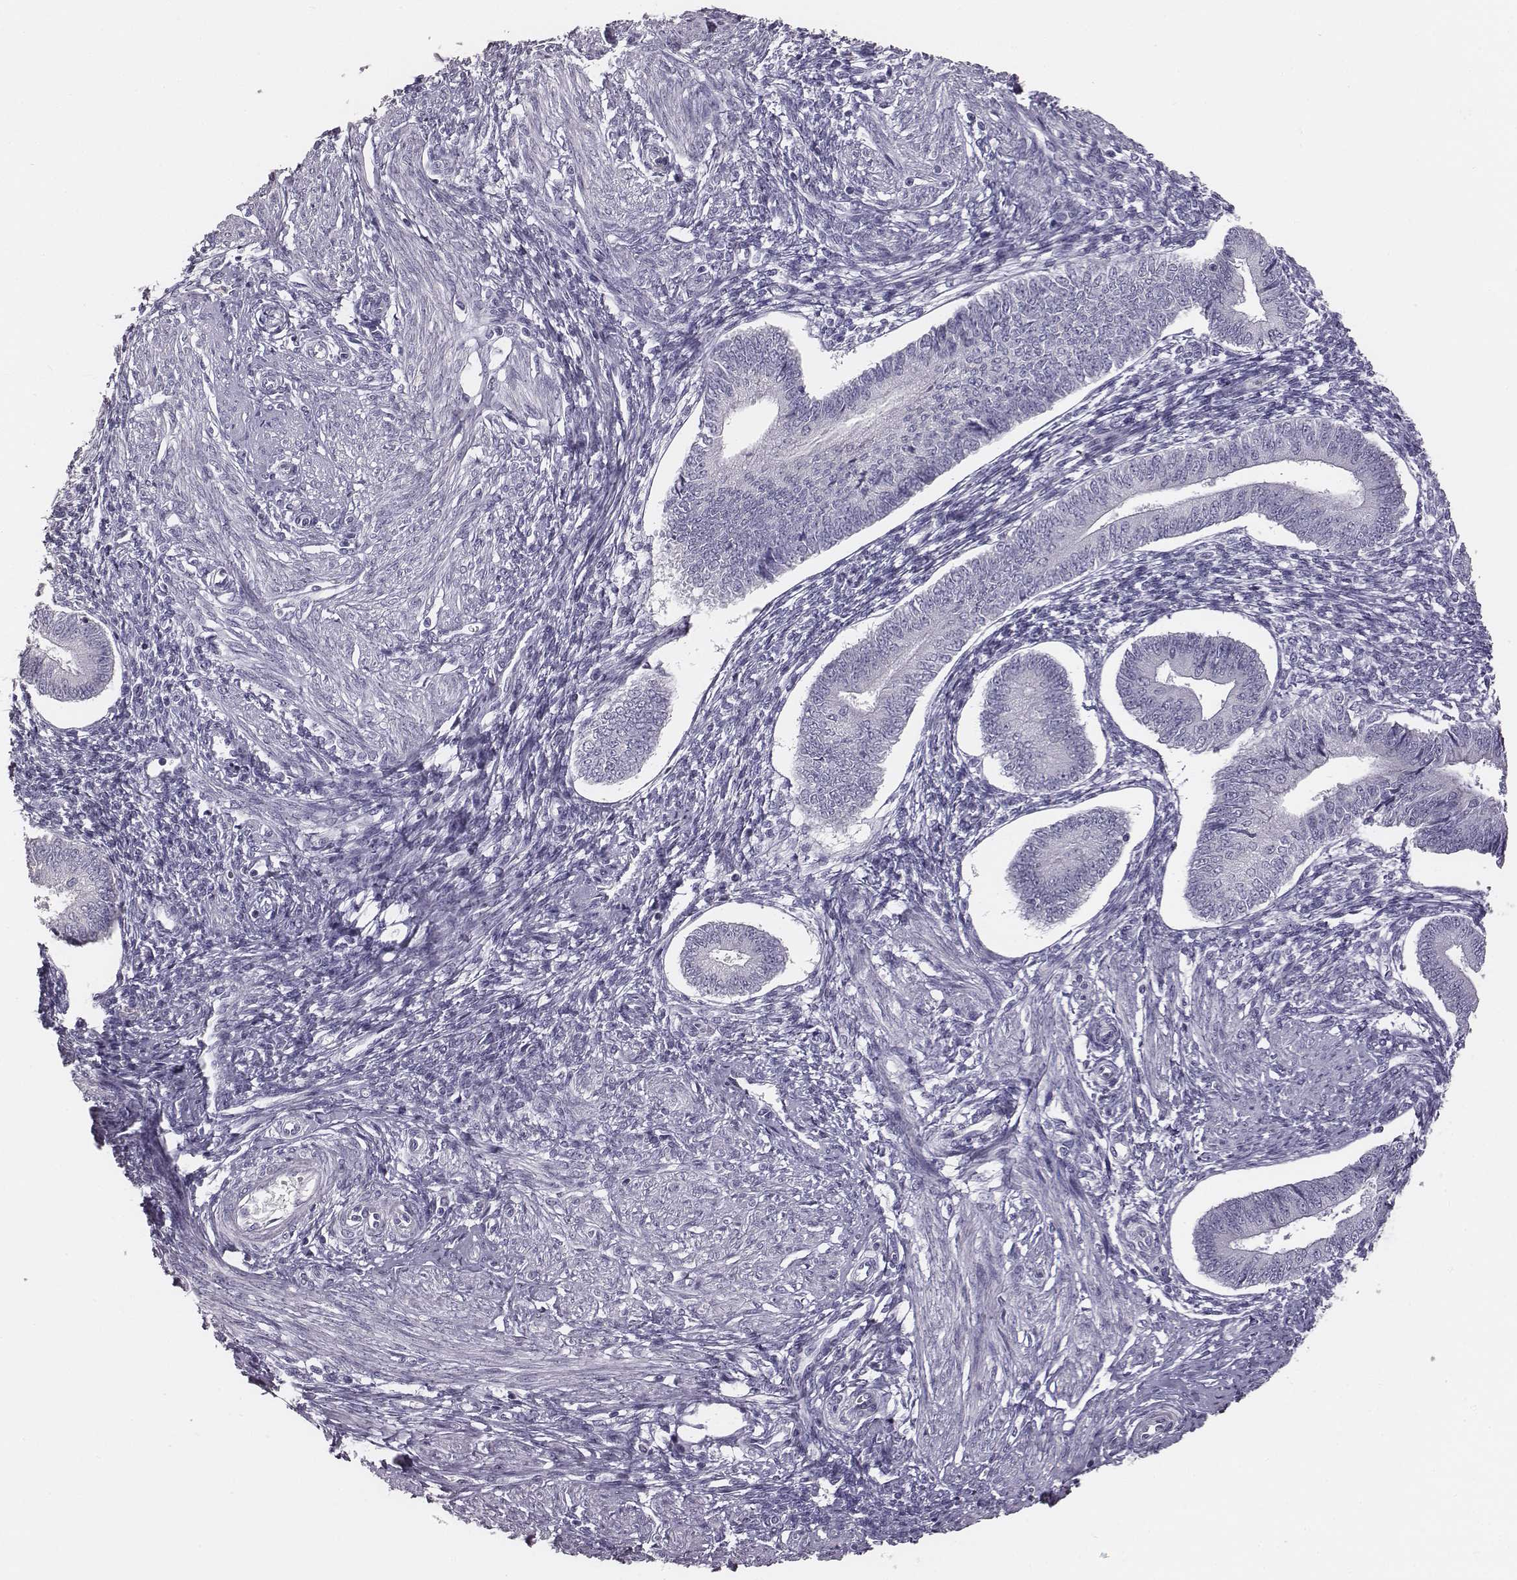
{"staining": {"intensity": "negative", "quantity": "none", "location": "none"}, "tissue": "endometrium", "cell_type": "Cells in endometrial stroma", "image_type": "normal", "snomed": [{"axis": "morphology", "description": "Normal tissue, NOS"}, {"axis": "topography", "description": "Endometrium"}], "caption": "IHC histopathology image of unremarkable human endometrium stained for a protein (brown), which displays no positivity in cells in endometrial stroma.", "gene": "ENSG00000290147", "patient": {"sex": "female", "age": 42}}